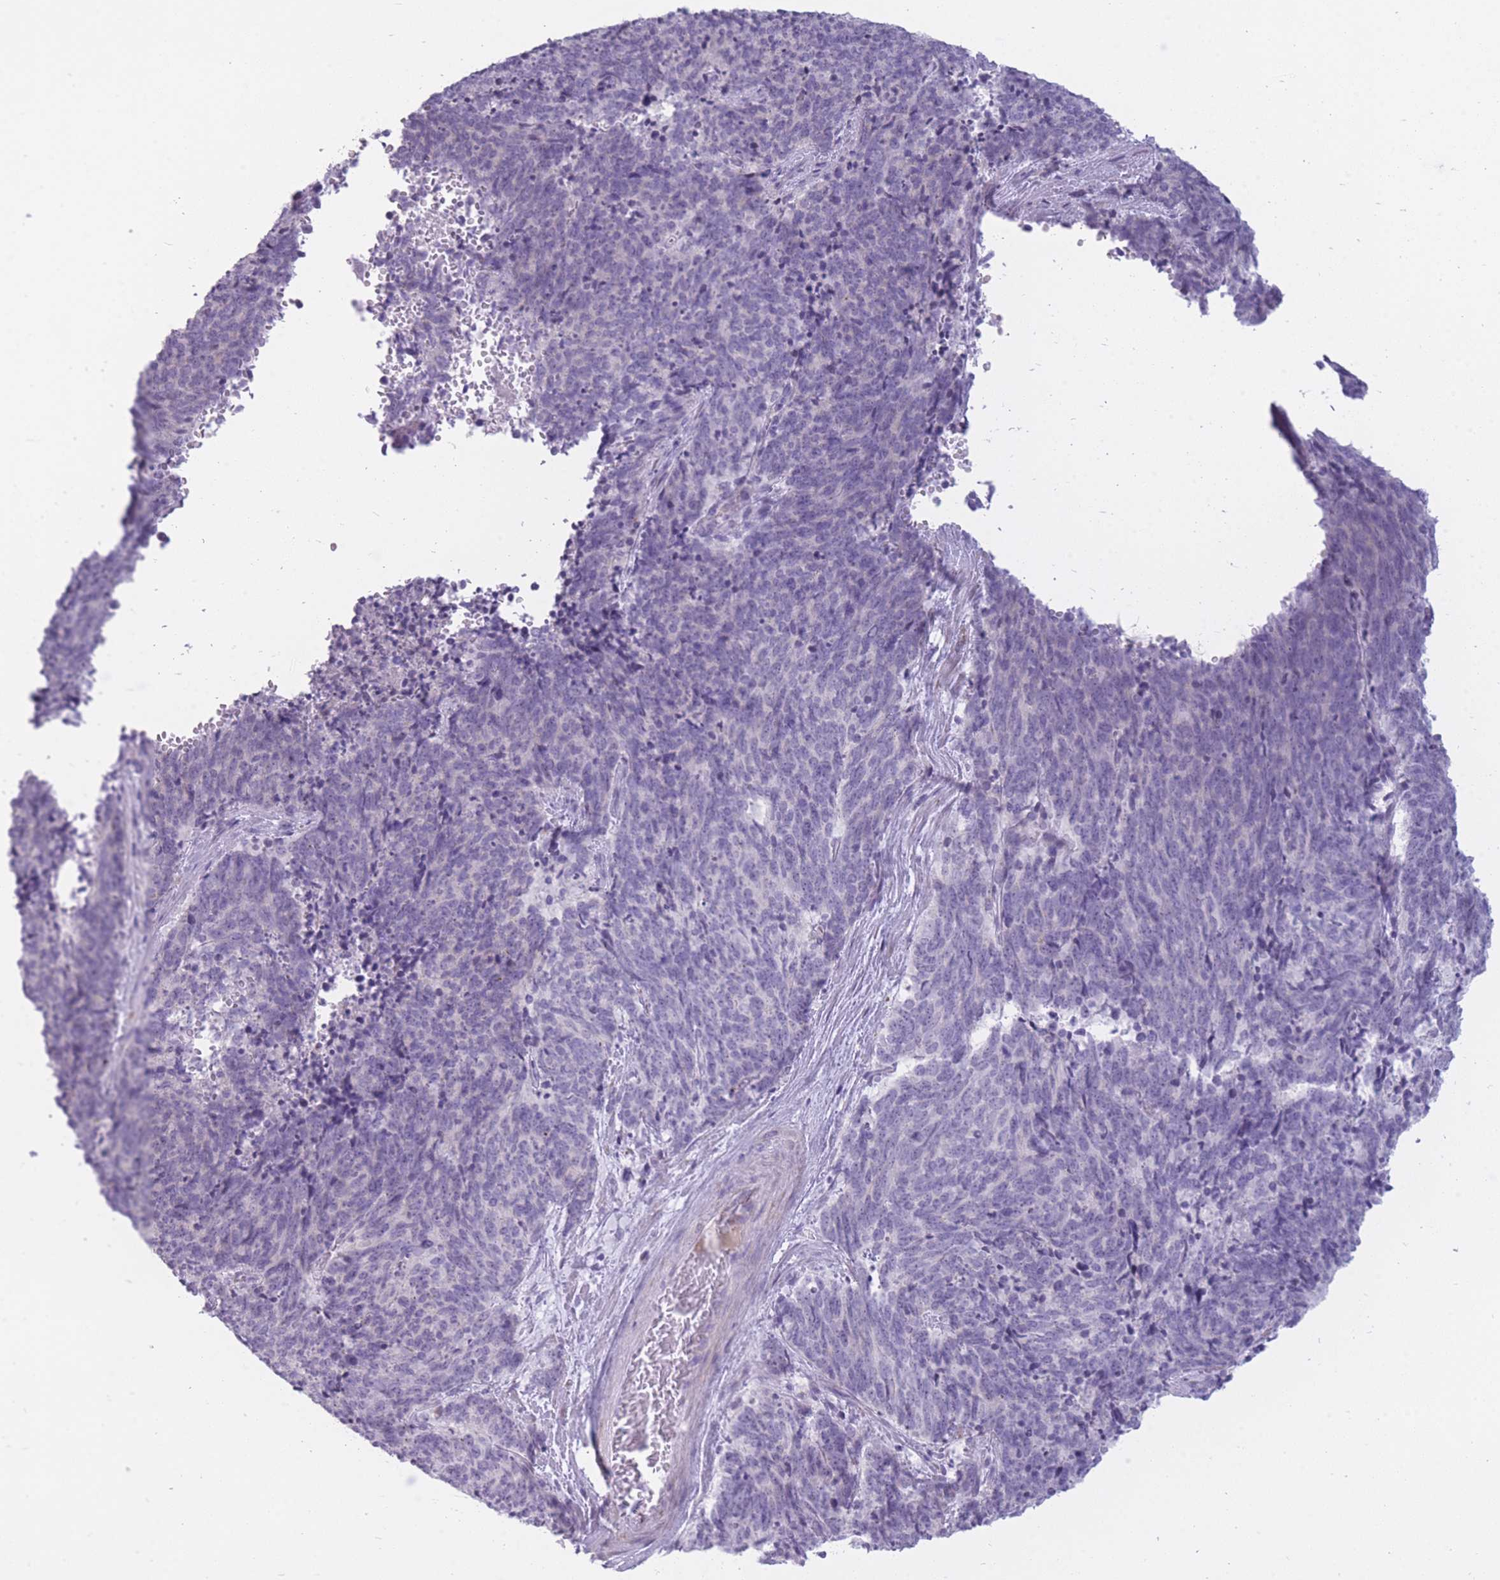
{"staining": {"intensity": "negative", "quantity": "none", "location": "none"}, "tissue": "cervical cancer", "cell_type": "Tumor cells", "image_type": "cancer", "snomed": [{"axis": "morphology", "description": "Squamous cell carcinoma, NOS"}, {"axis": "topography", "description": "Cervix"}], "caption": "An image of cervical cancer stained for a protein reveals no brown staining in tumor cells.", "gene": "GOLGA6D", "patient": {"sex": "female", "age": 29}}